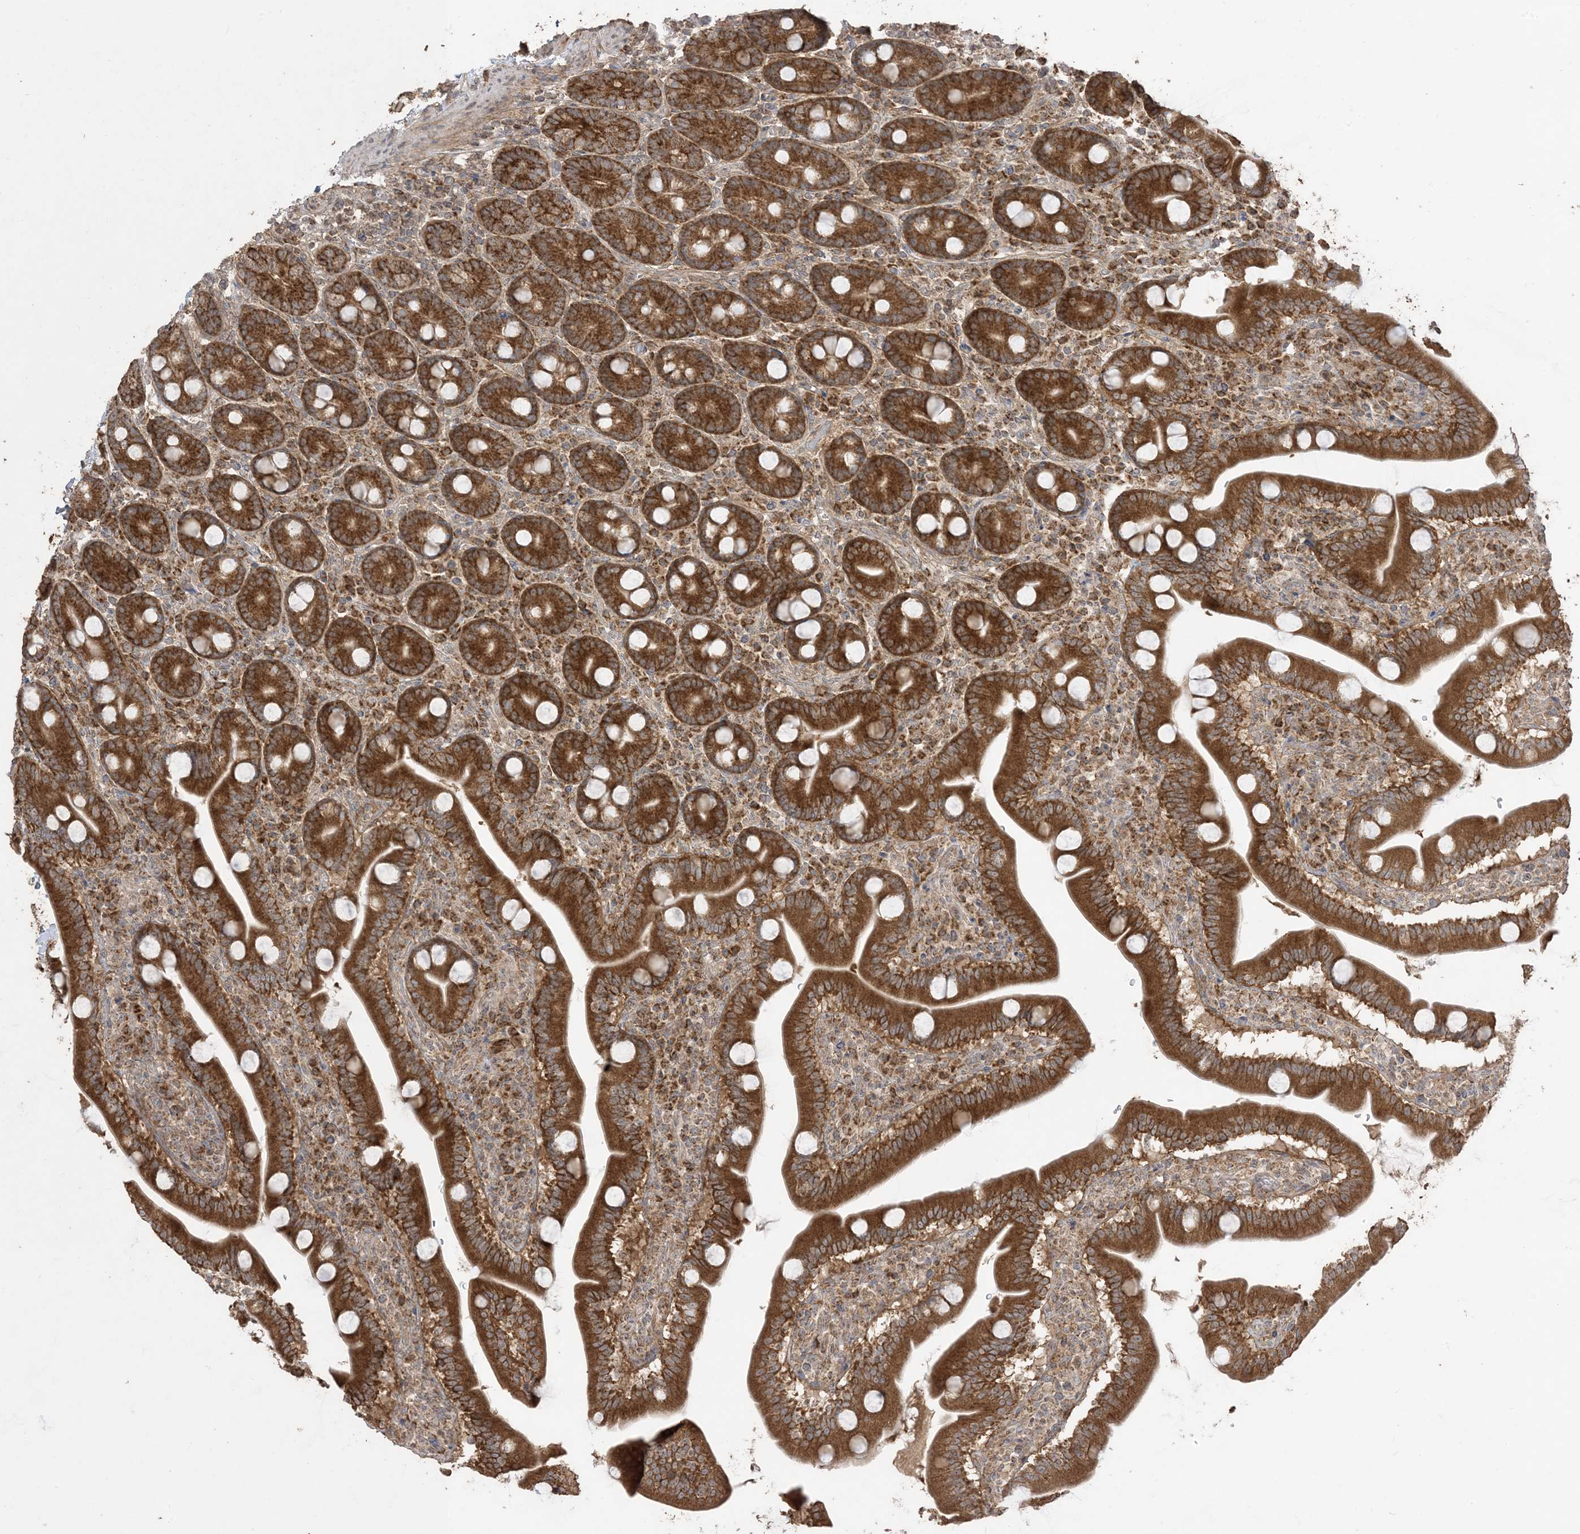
{"staining": {"intensity": "strong", "quantity": ">75%", "location": "cytoplasmic/membranous"}, "tissue": "duodenum", "cell_type": "Glandular cells", "image_type": "normal", "snomed": [{"axis": "morphology", "description": "Normal tissue, NOS"}, {"axis": "topography", "description": "Duodenum"}], "caption": "Immunohistochemistry of unremarkable human duodenum demonstrates high levels of strong cytoplasmic/membranous staining in about >75% of glandular cells. Ihc stains the protein in brown and the nuclei are stained blue.", "gene": "SIRT3", "patient": {"sex": "male", "age": 35}}